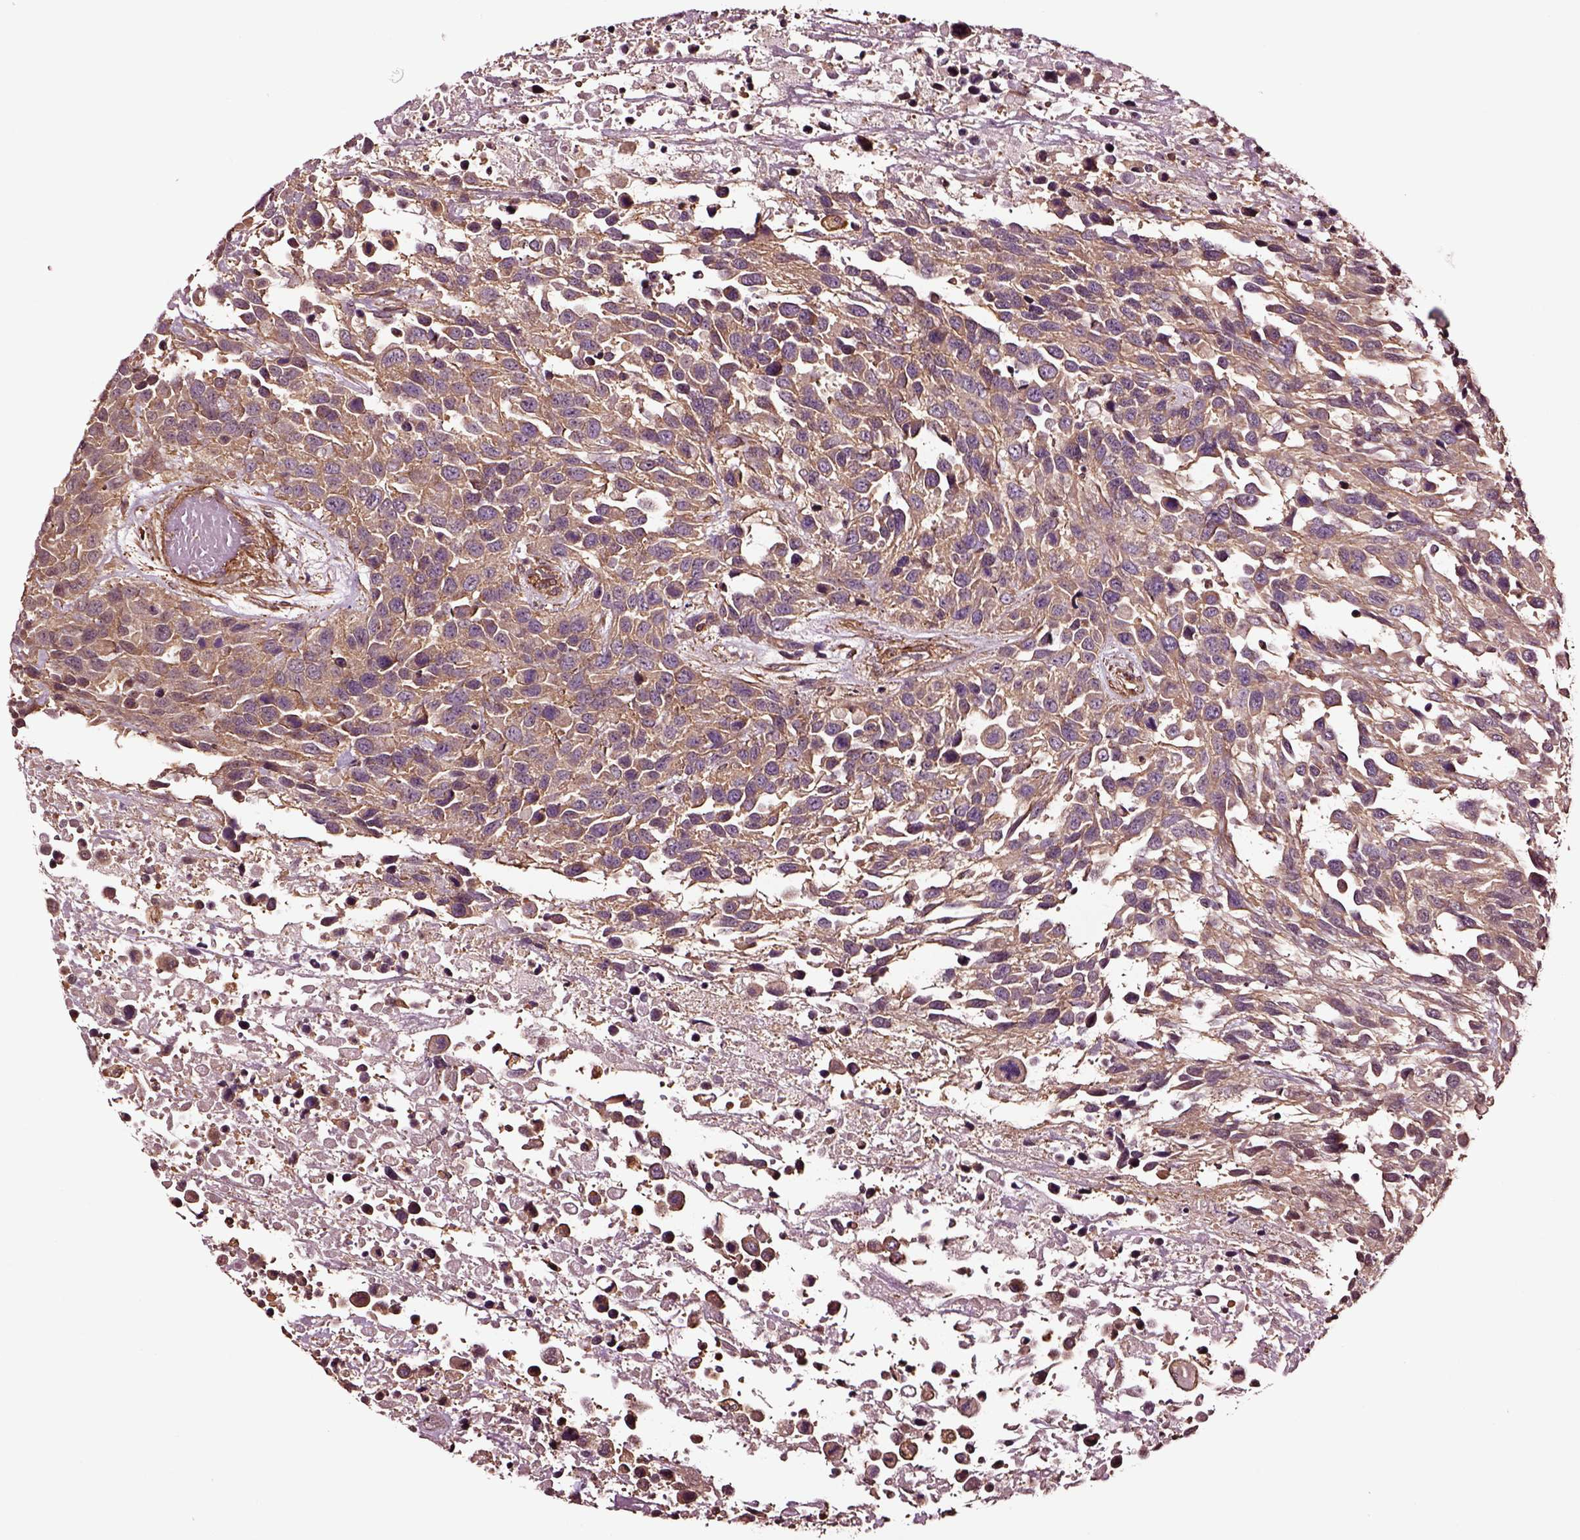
{"staining": {"intensity": "moderate", "quantity": "<25%", "location": "cytoplasmic/membranous"}, "tissue": "urothelial cancer", "cell_type": "Tumor cells", "image_type": "cancer", "snomed": [{"axis": "morphology", "description": "Urothelial carcinoma, High grade"}, {"axis": "topography", "description": "Urinary bladder"}], "caption": "Immunohistochemical staining of urothelial carcinoma (high-grade) exhibits moderate cytoplasmic/membranous protein positivity in approximately <25% of tumor cells.", "gene": "RASSF5", "patient": {"sex": "female", "age": 70}}